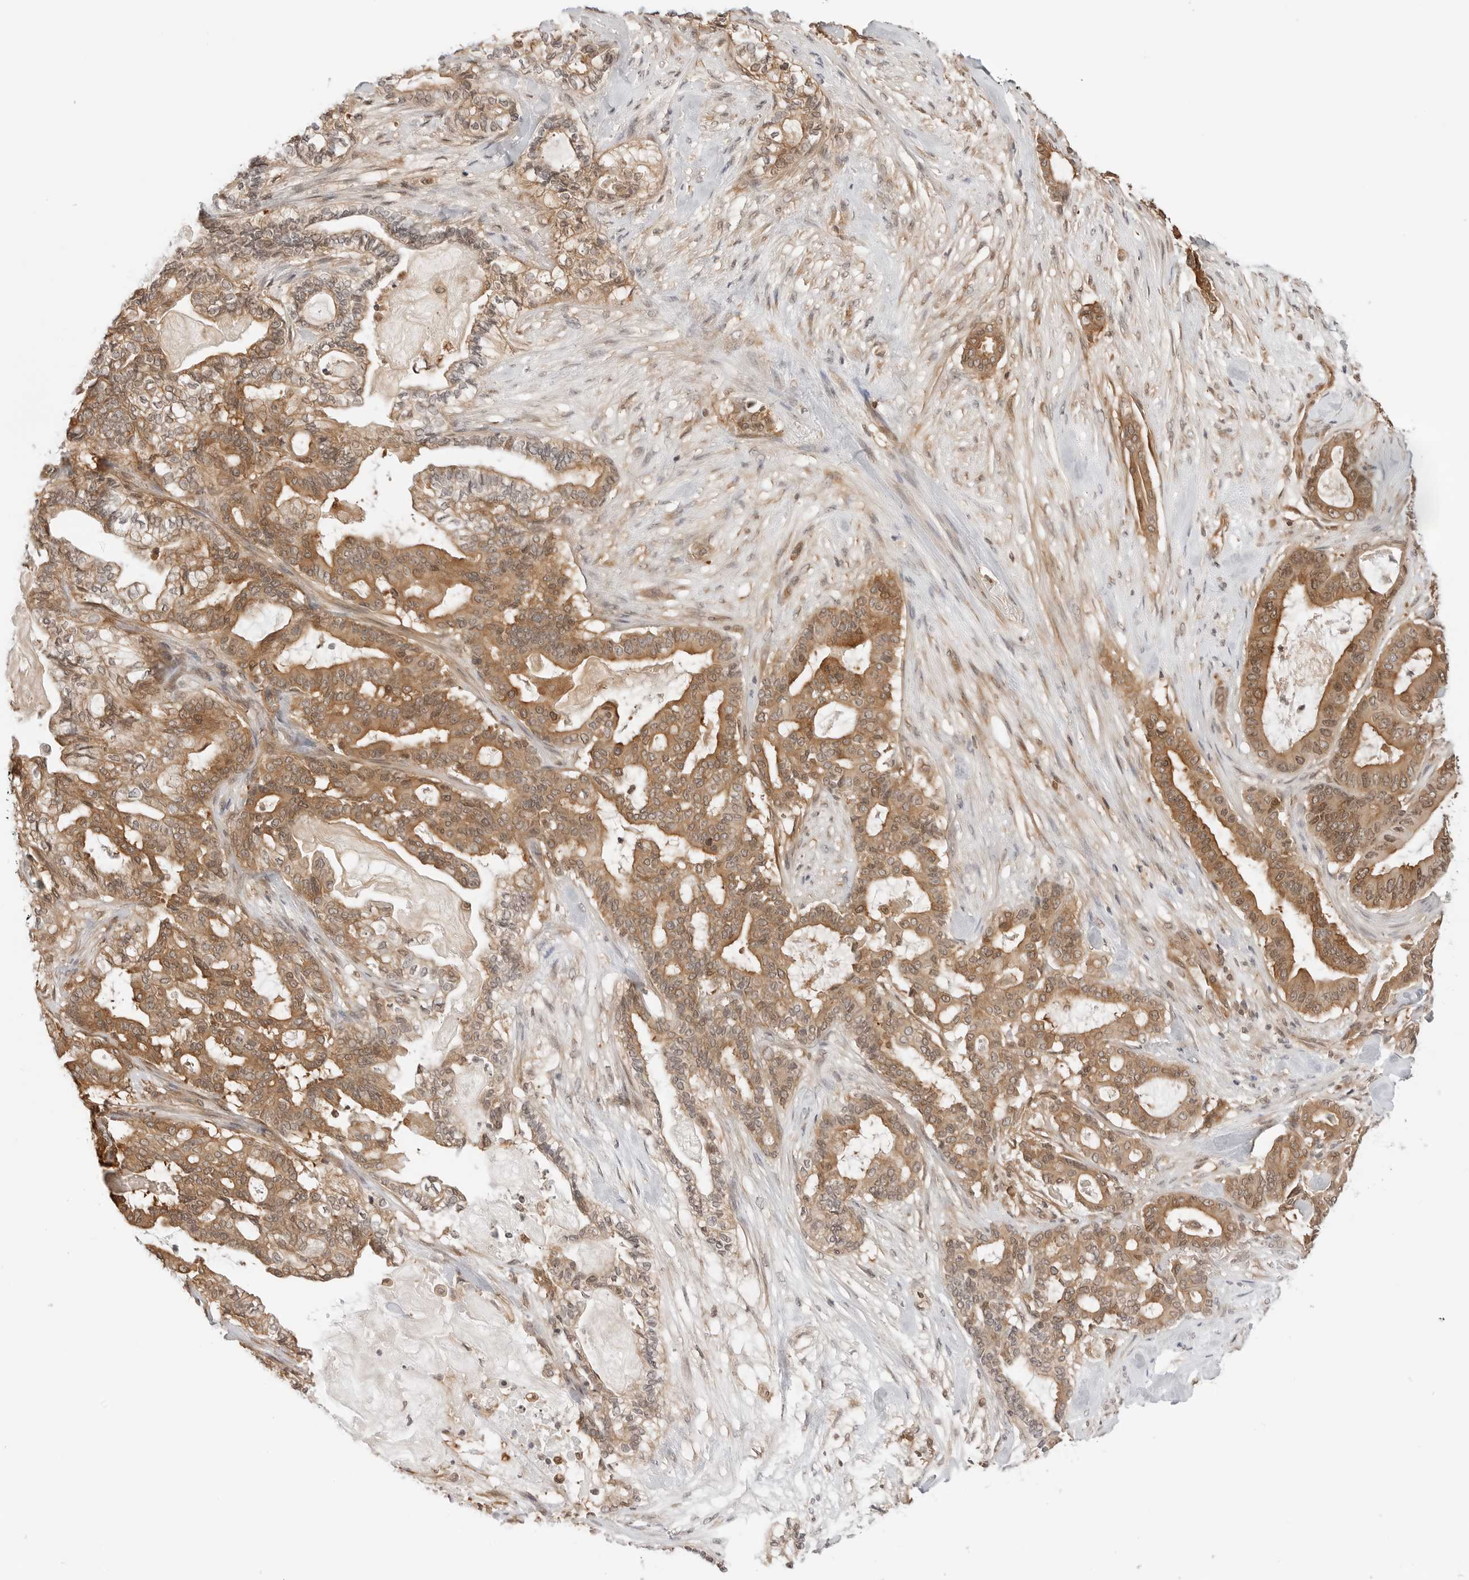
{"staining": {"intensity": "moderate", "quantity": ">75%", "location": "cytoplasmic/membranous,nuclear"}, "tissue": "pancreatic cancer", "cell_type": "Tumor cells", "image_type": "cancer", "snomed": [{"axis": "morphology", "description": "Adenocarcinoma, NOS"}, {"axis": "topography", "description": "Pancreas"}], "caption": "Approximately >75% of tumor cells in pancreatic cancer (adenocarcinoma) demonstrate moderate cytoplasmic/membranous and nuclear protein staining as visualized by brown immunohistochemical staining.", "gene": "NUDC", "patient": {"sex": "male", "age": 63}}